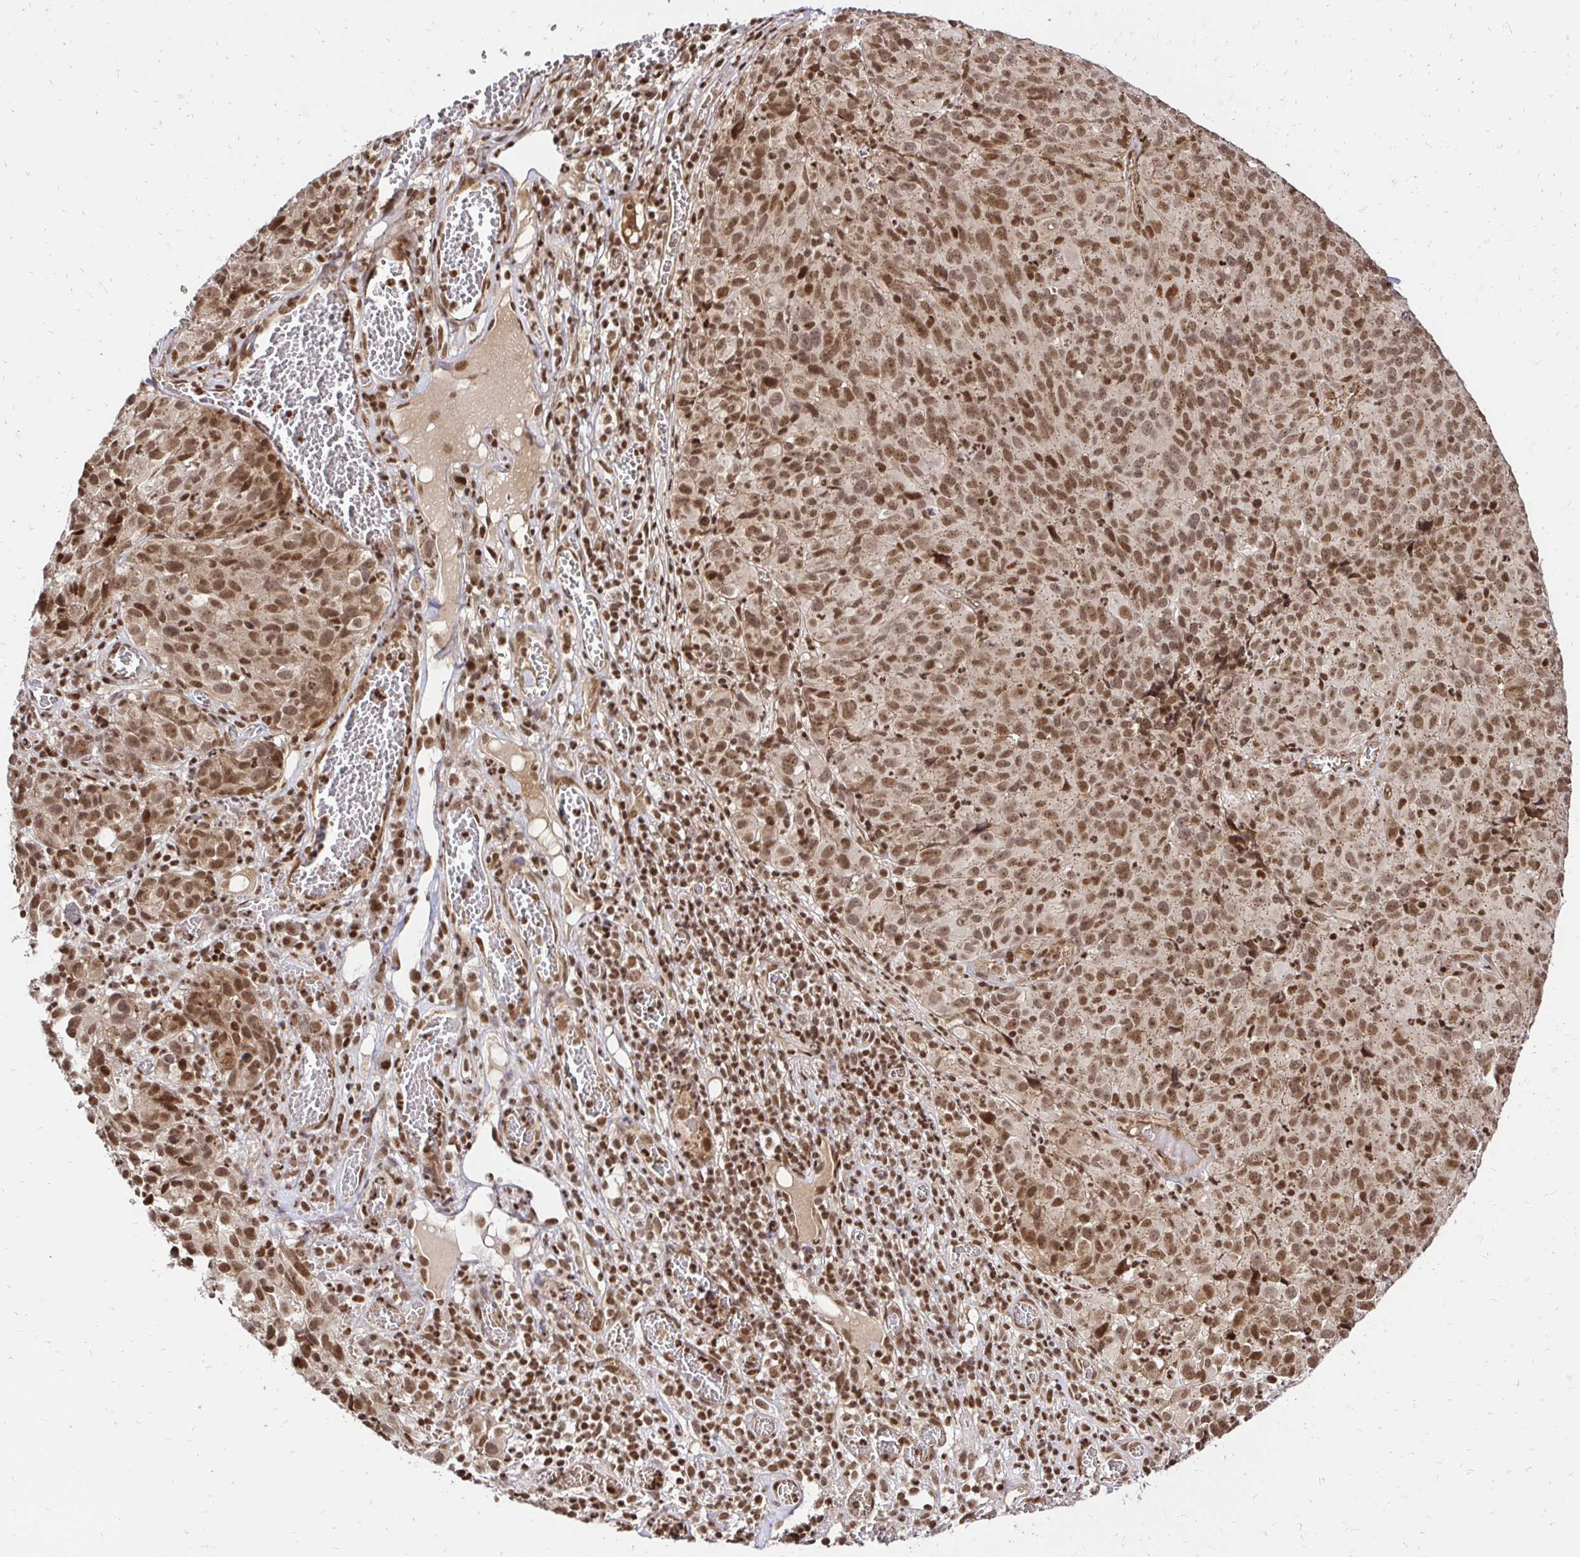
{"staining": {"intensity": "moderate", "quantity": ">75%", "location": "cytoplasmic/membranous,nuclear"}, "tissue": "melanoma", "cell_type": "Tumor cells", "image_type": "cancer", "snomed": [{"axis": "morphology", "description": "Malignant melanoma, NOS"}, {"axis": "topography", "description": "Skin"}], "caption": "IHC image of neoplastic tissue: melanoma stained using IHC displays medium levels of moderate protein expression localized specifically in the cytoplasmic/membranous and nuclear of tumor cells, appearing as a cytoplasmic/membranous and nuclear brown color.", "gene": "GLYR1", "patient": {"sex": "male", "age": 51}}